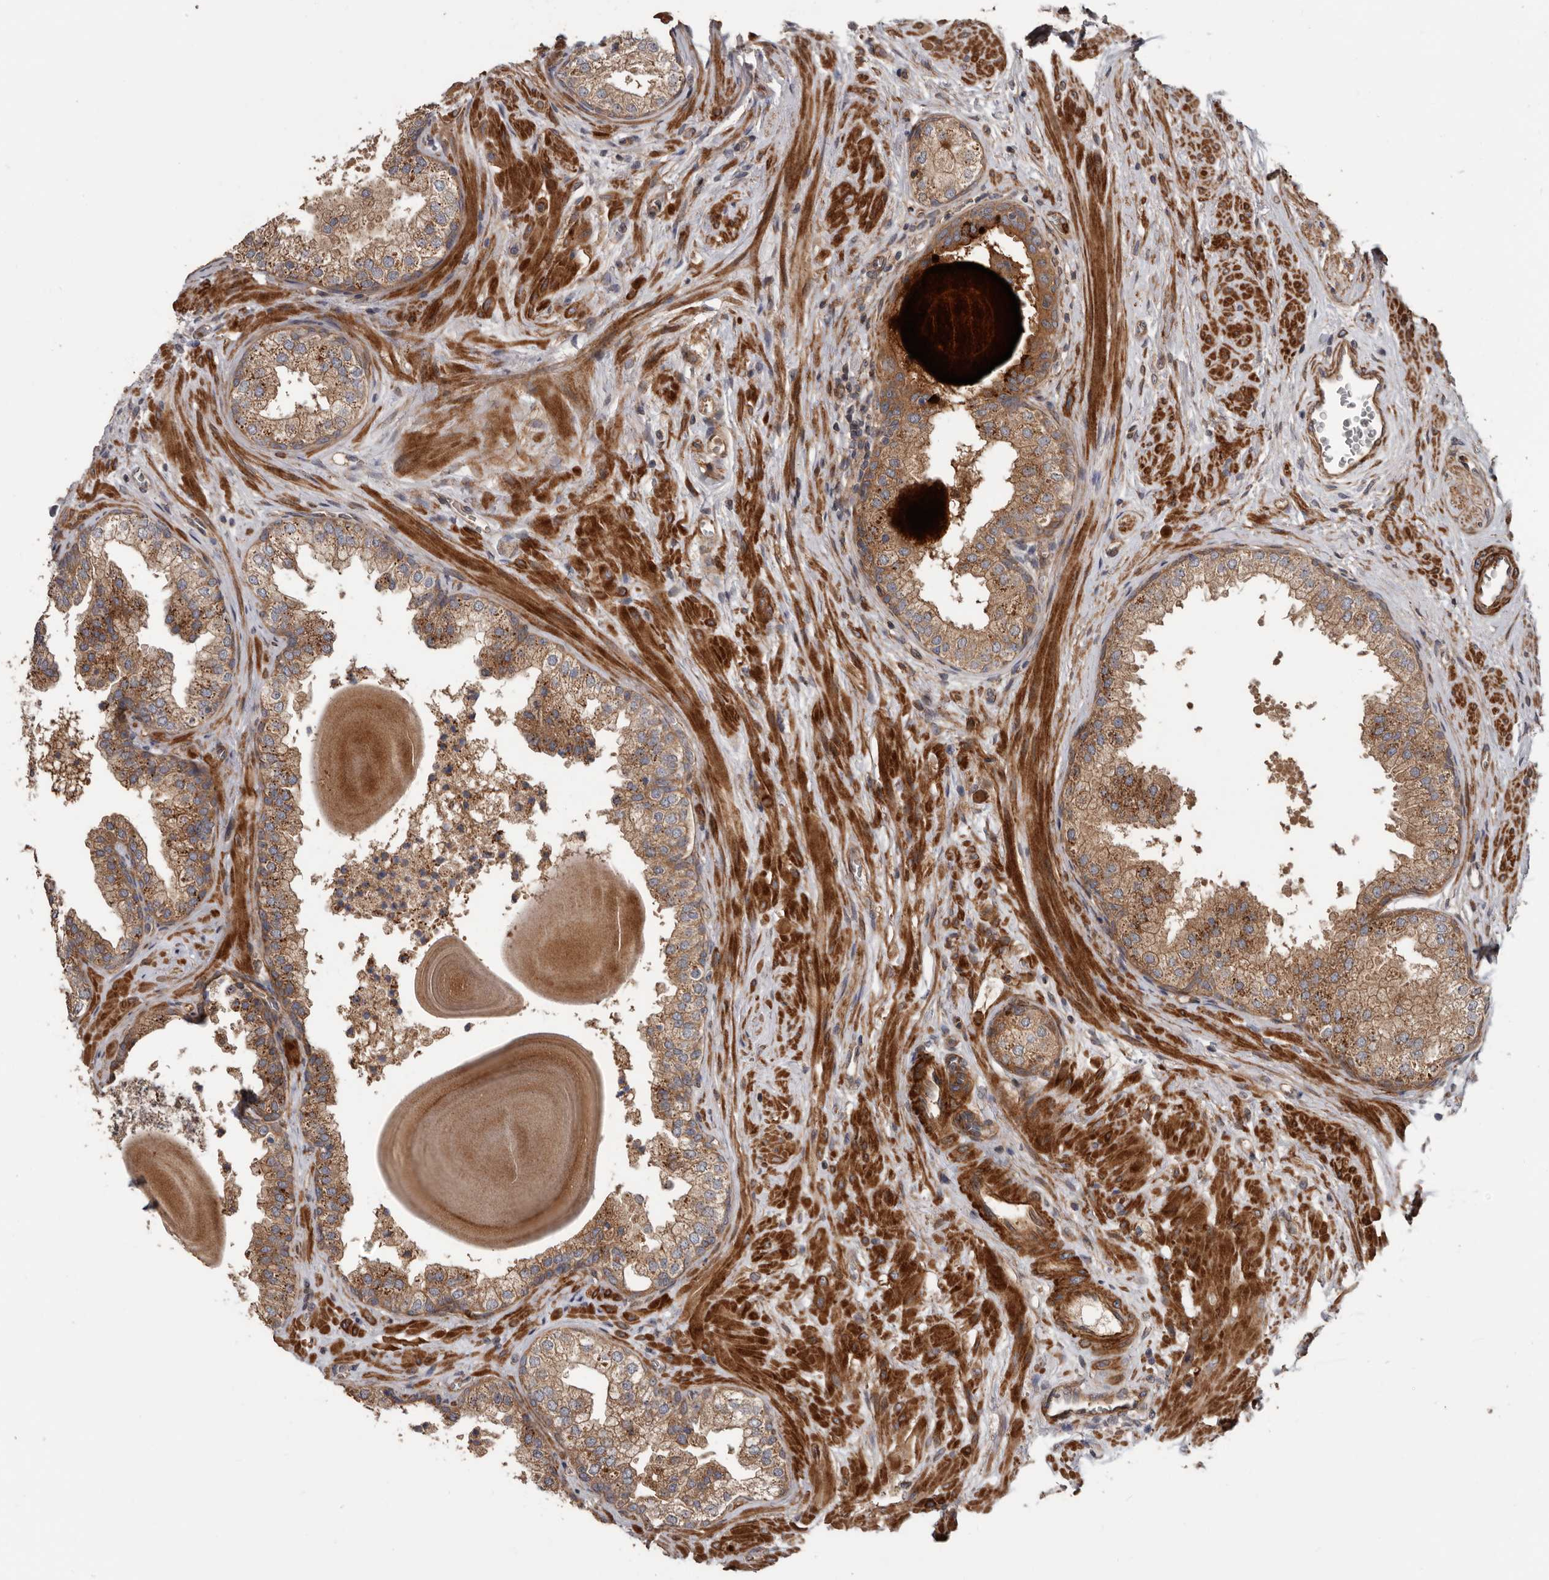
{"staining": {"intensity": "moderate", "quantity": ">75%", "location": "cytoplasmic/membranous"}, "tissue": "prostate", "cell_type": "Glandular cells", "image_type": "normal", "snomed": [{"axis": "morphology", "description": "Normal tissue, NOS"}, {"axis": "topography", "description": "Prostate"}], "caption": "A brown stain labels moderate cytoplasmic/membranous expression of a protein in glandular cells of benign prostate.", "gene": "ARHGEF5", "patient": {"sex": "male", "age": 48}}